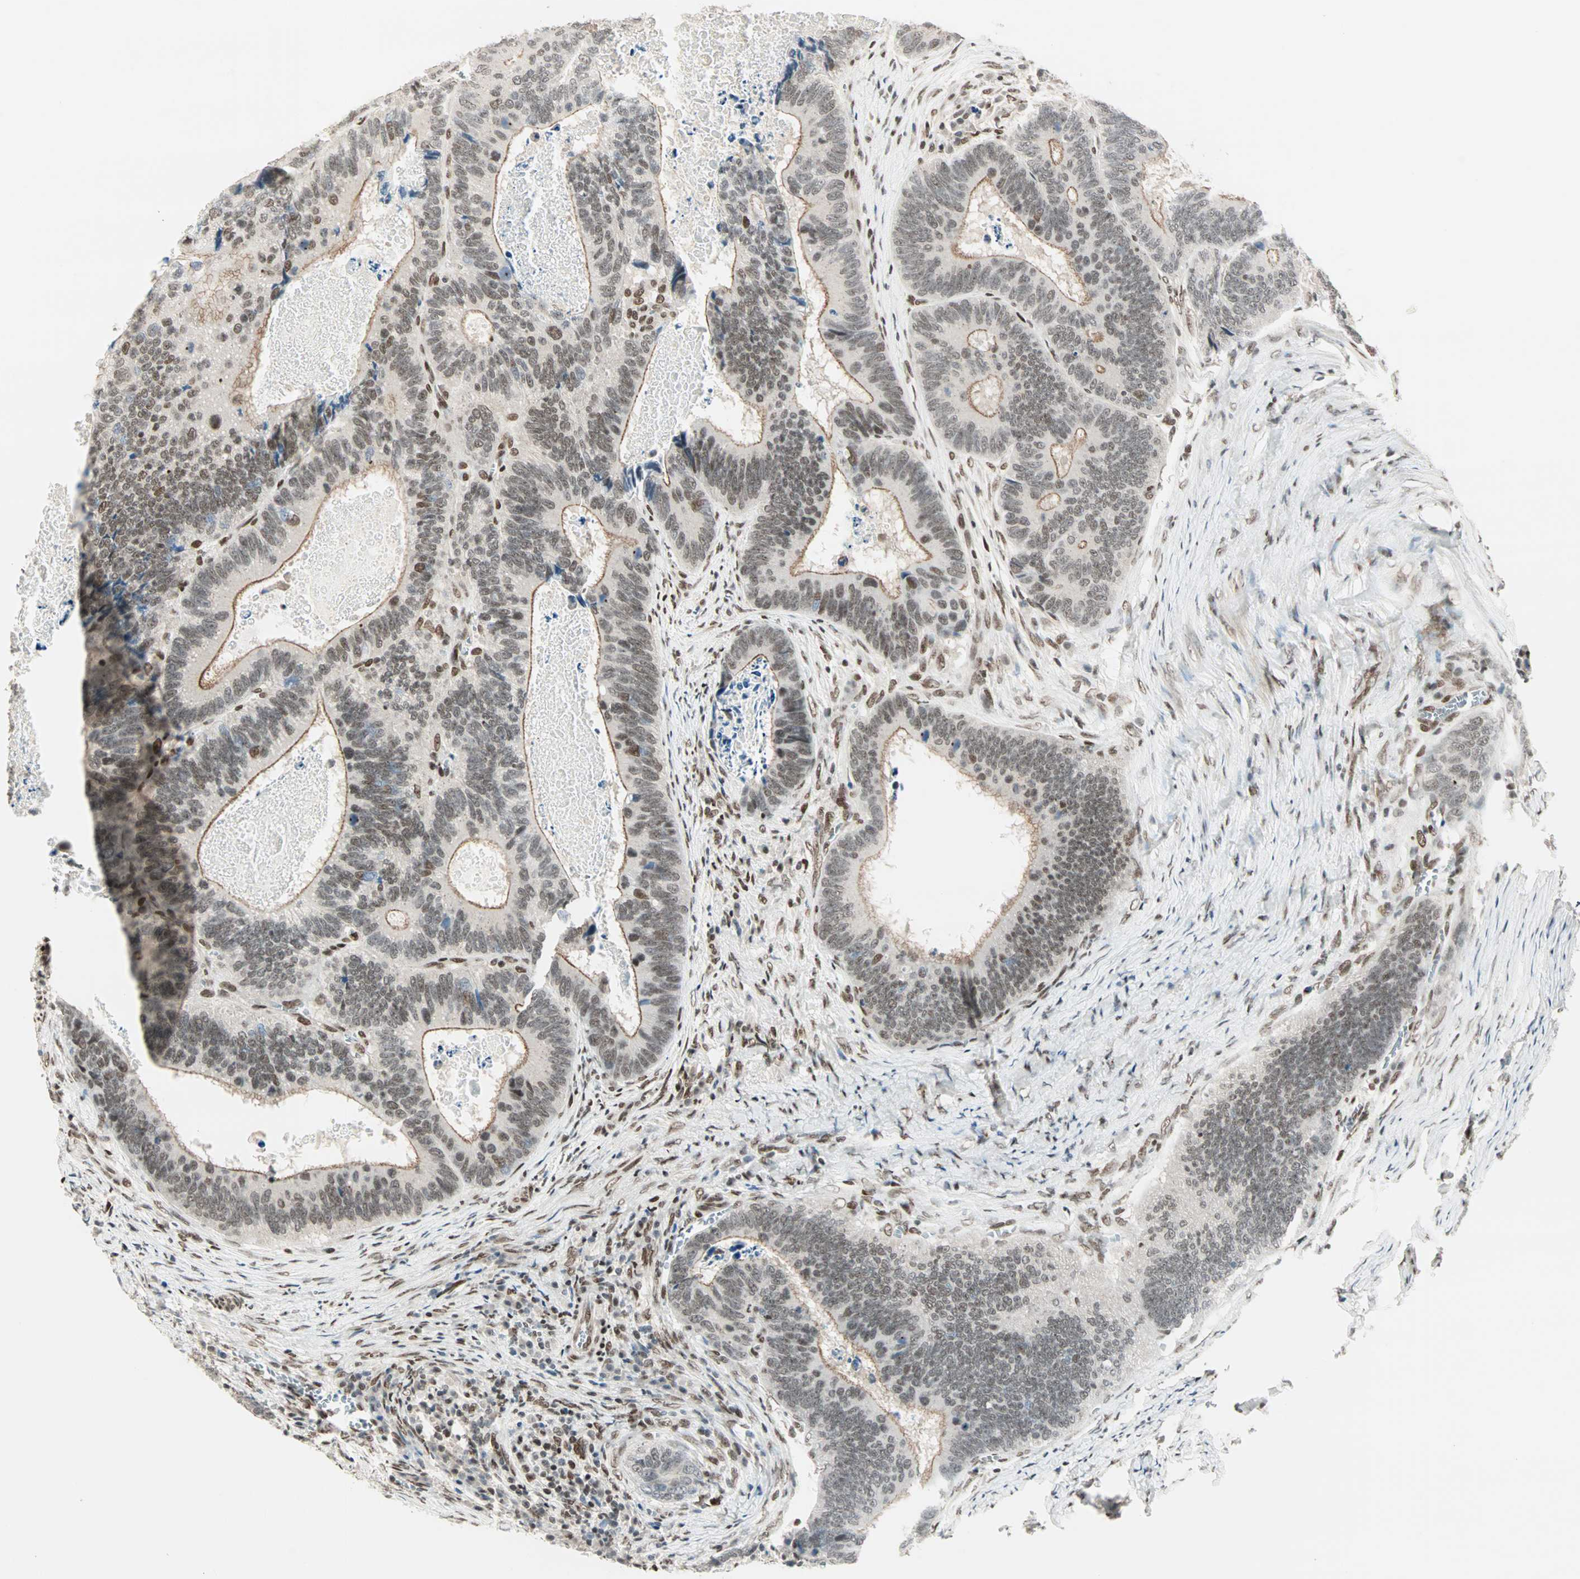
{"staining": {"intensity": "moderate", "quantity": ">75%", "location": "cytoplasmic/membranous,nuclear"}, "tissue": "colorectal cancer", "cell_type": "Tumor cells", "image_type": "cancer", "snomed": [{"axis": "morphology", "description": "Adenocarcinoma, NOS"}, {"axis": "topography", "description": "Colon"}], "caption": "This histopathology image exhibits colorectal adenocarcinoma stained with immunohistochemistry to label a protein in brown. The cytoplasmic/membranous and nuclear of tumor cells show moderate positivity for the protein. Nuclei are counter-stained blue.", "gene": "BLM", "patient": {"sex": "male", "age": 72}}